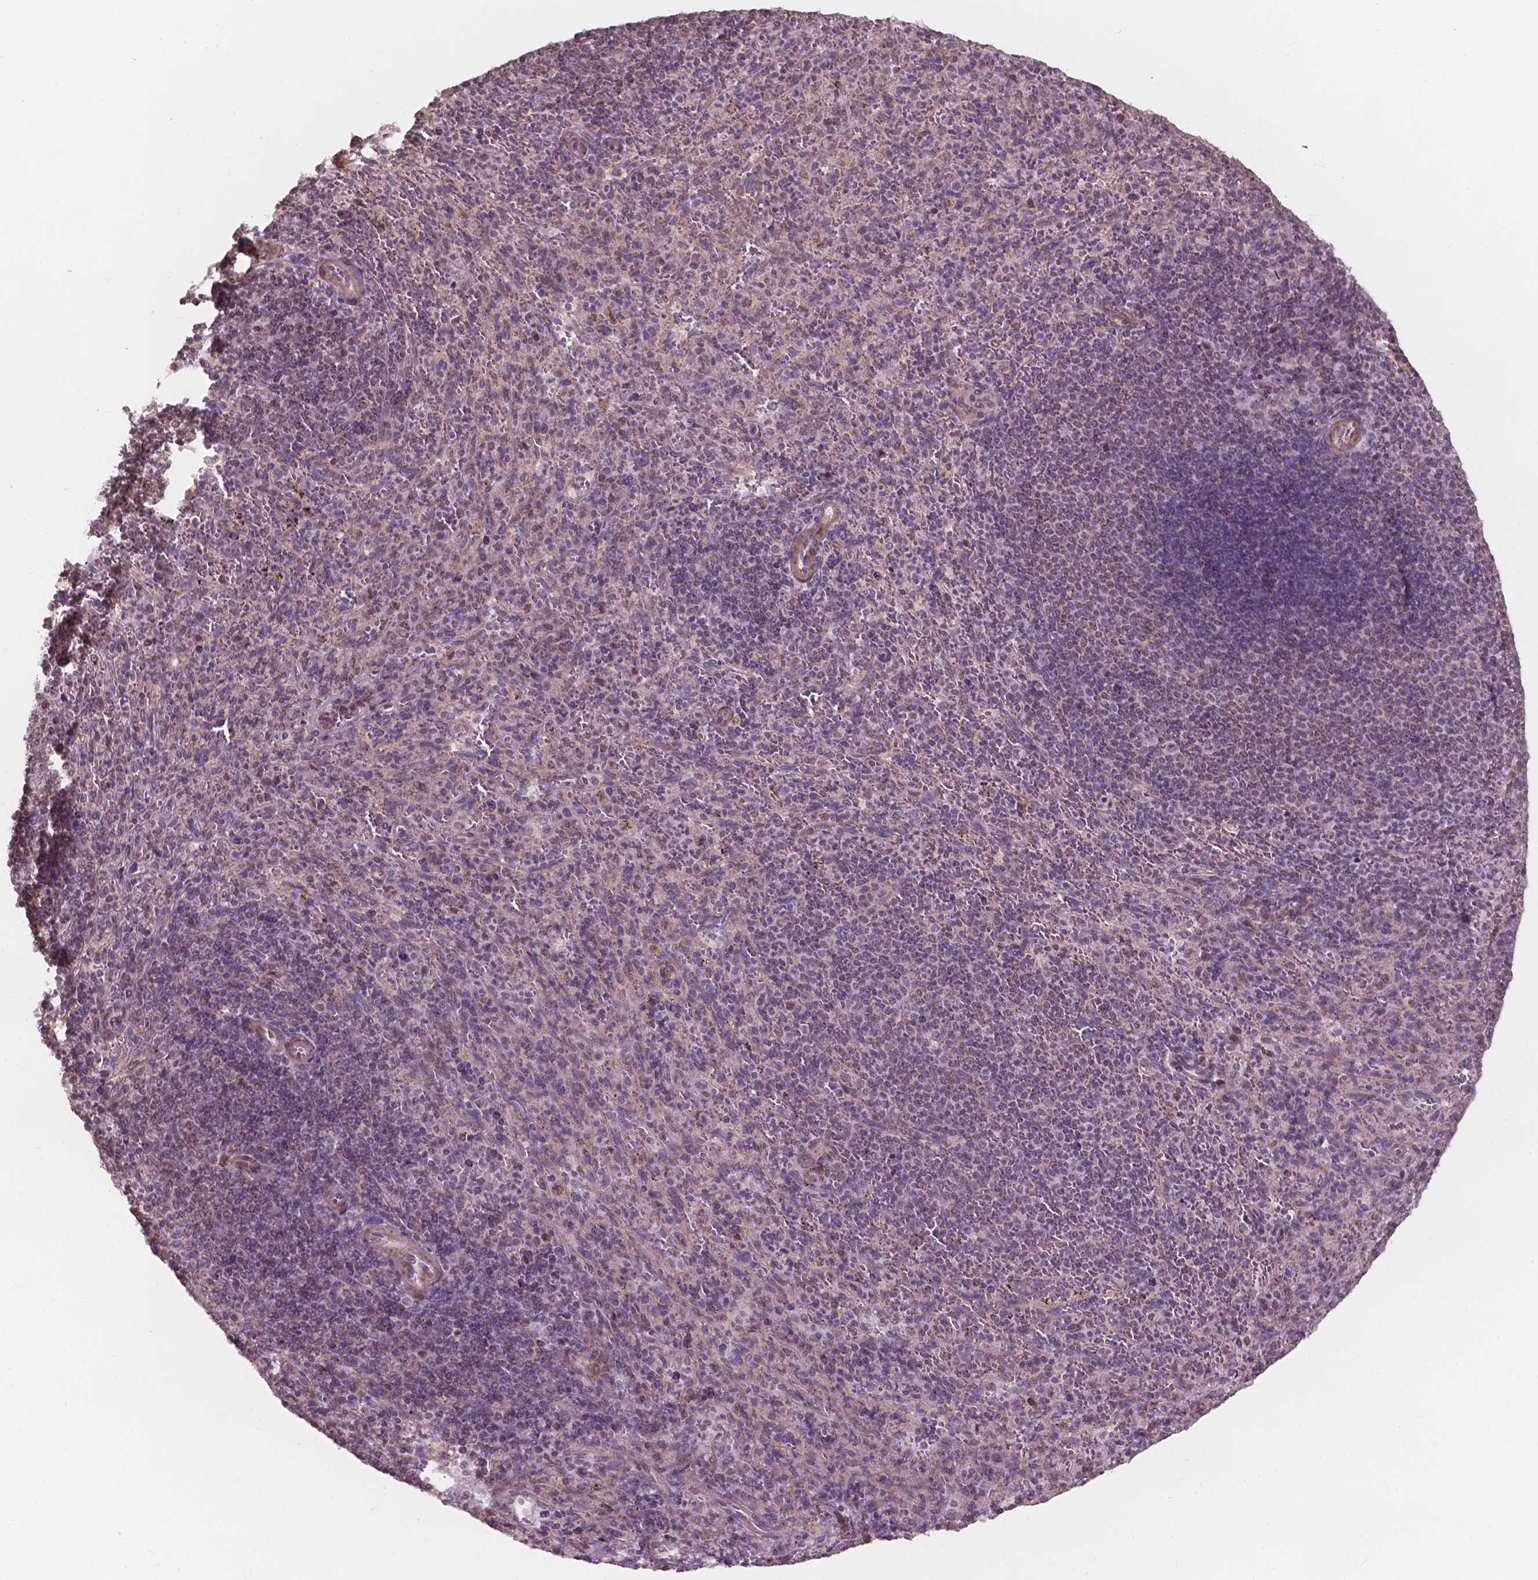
{"staining": {"intensity": "weak", "quantity": "25%-75%", "location": "cytoplasmic/membranous"}, "tissue": "spleen", "cell_type": "Cells in red pulp", "image_type": "normal", "snomed": [{"axis": "morphology", "description": "Normal tissue, NOS"}, {"axis": "topography", "description": "Spleen"}], "caption": "High-power microscopy captured an immunohistochemistry micrograph of normal spleen, revealing weak cytoplasmic/membranous positivity in about 25%-75% of cells in red pulp.", "gene": "NDUFA10", "patient": {"sex": "male", "age": 57}}